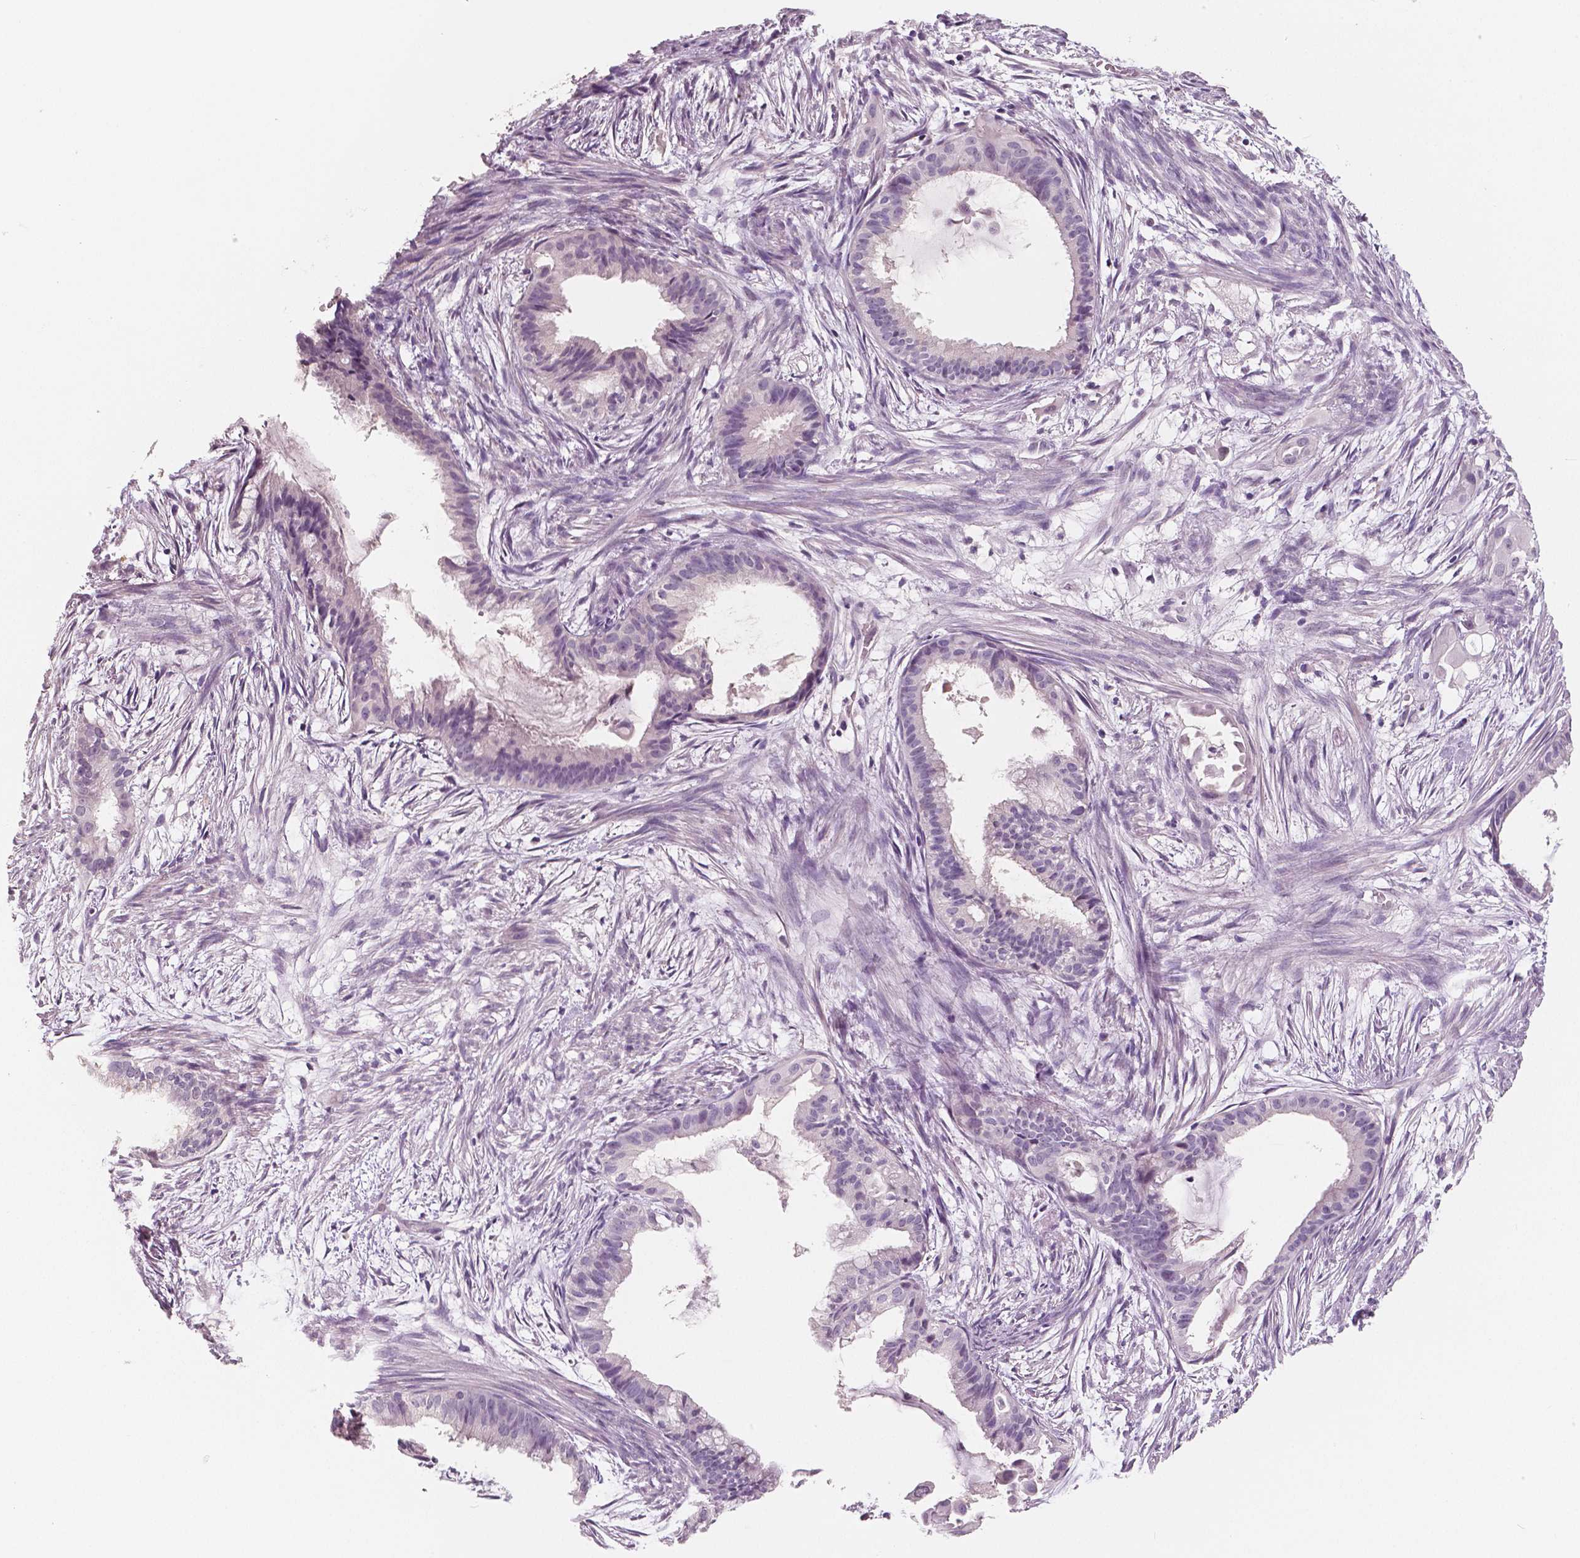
{"staining": {"intensity": "negative", "quantity": "none", "location": "none"}, "tissue": "endometrial cancer", "cell_type": "Tumor cells", "image_type": "cancer", "snomed": [{"axis": "morphology", "description": "Adenocarcinoma, NOS"}, {"axis": "topography", "description": "Endometrium"}], "caption": "DAB (3,3'-diaminobenzidine) immunohistochemical staining of human endometrial adenocarcinoma demonstrates no significant positivity in tumor cells.", "gene": "NECAB1", "patient": {"sex": "female", "age": 86}}